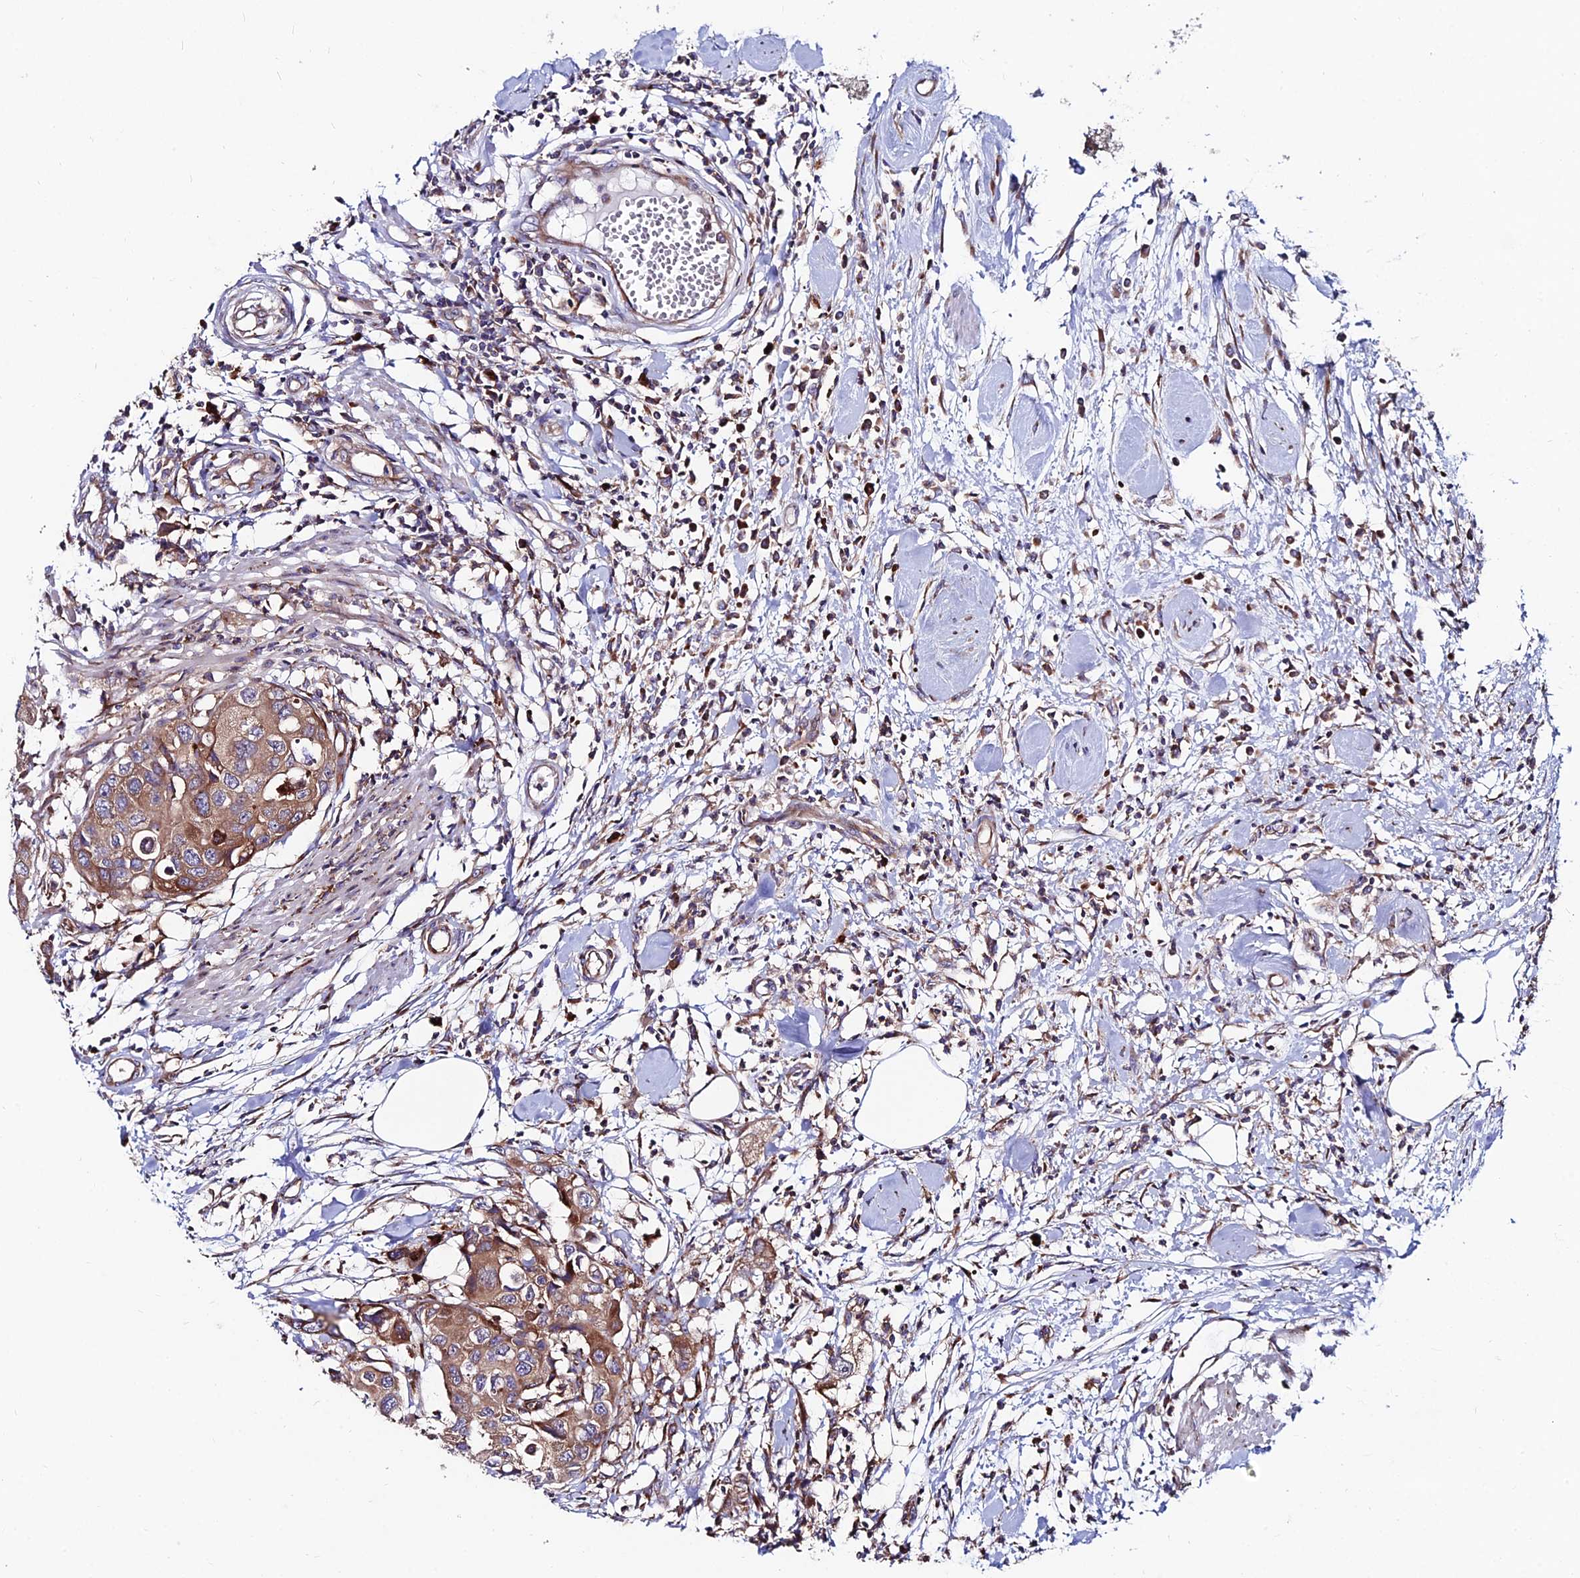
{"staining": {"intensity": "moderate", "quantity": ">75%", "location": "cytoplasmic/membranous"}, "tissue": "colorectal cancer", "cell_type": "Tumor cells", "image_type": "cancer", "snomed": [{"axis": "morphology", "description": "Adenocarcinoma, NOS"}, {"axis": "topography", "description": "Colon"}], "caption": "Human adenocarcinoma (colorectal) stained for a protein (brown) shows moderate cytoplasmic/membranous positive expression in about >75% of tumor cells.", "gene": "EIF3K", "patient": {"sex": "male", "age": 77}}